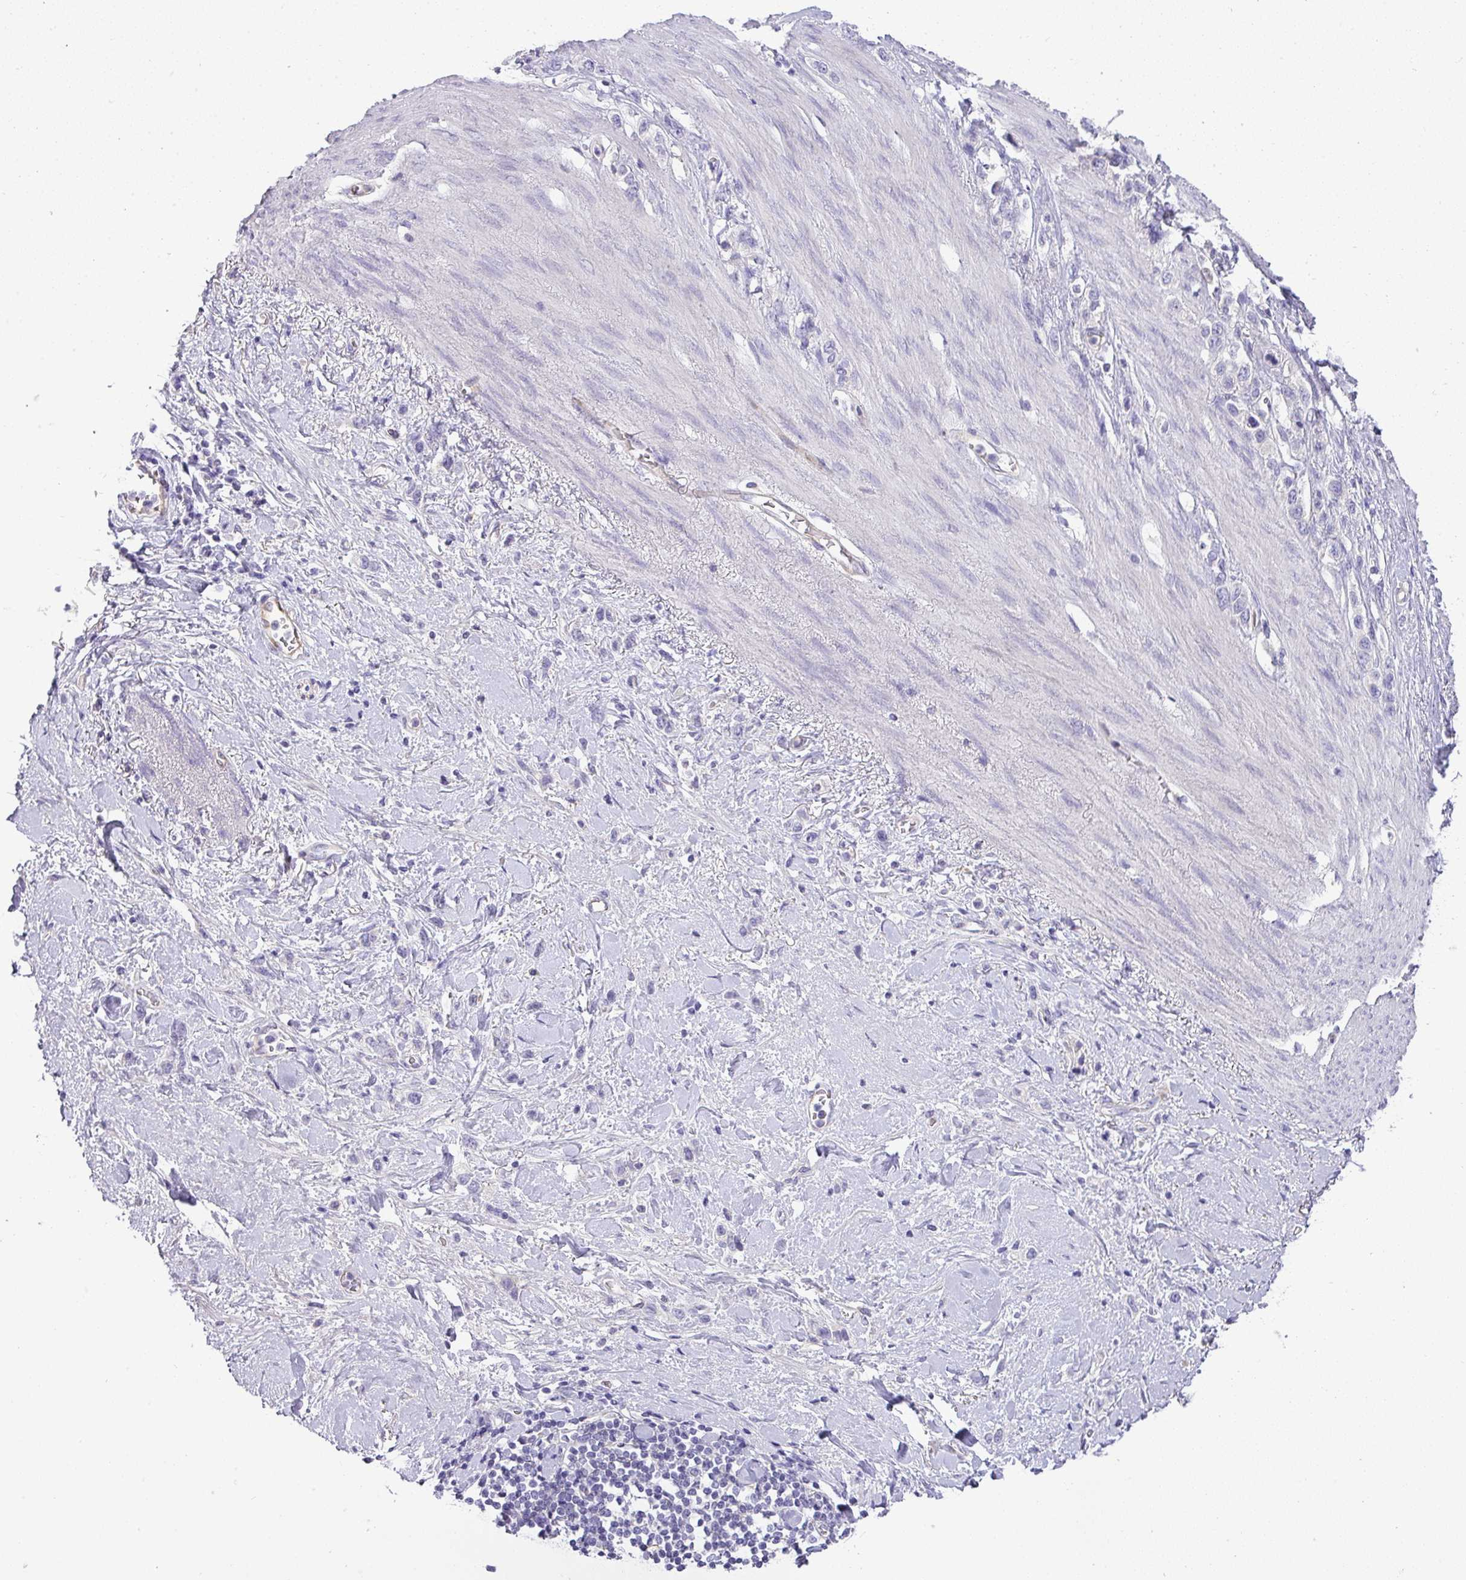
{"staining": {"intensity": "negative", "quantity": "none", "location": "none"}, "tissue": "stomach cancer", "cell_type": "Tumor cells", "image_type": "cancer", "snomed": [{"axis": "morphology", "description": "Adenocarcinoma, NOS"}, {"axis": "topography", "description": "Stomach"}], "caption": "Immunohistochemistry (IHC) image of stomach adenocarcinoma stained for a protein (brown), which displays no staining in tumor cells.", "gene": "ENSG00000273748", "patient": {"sex": "female", "age": 65}}